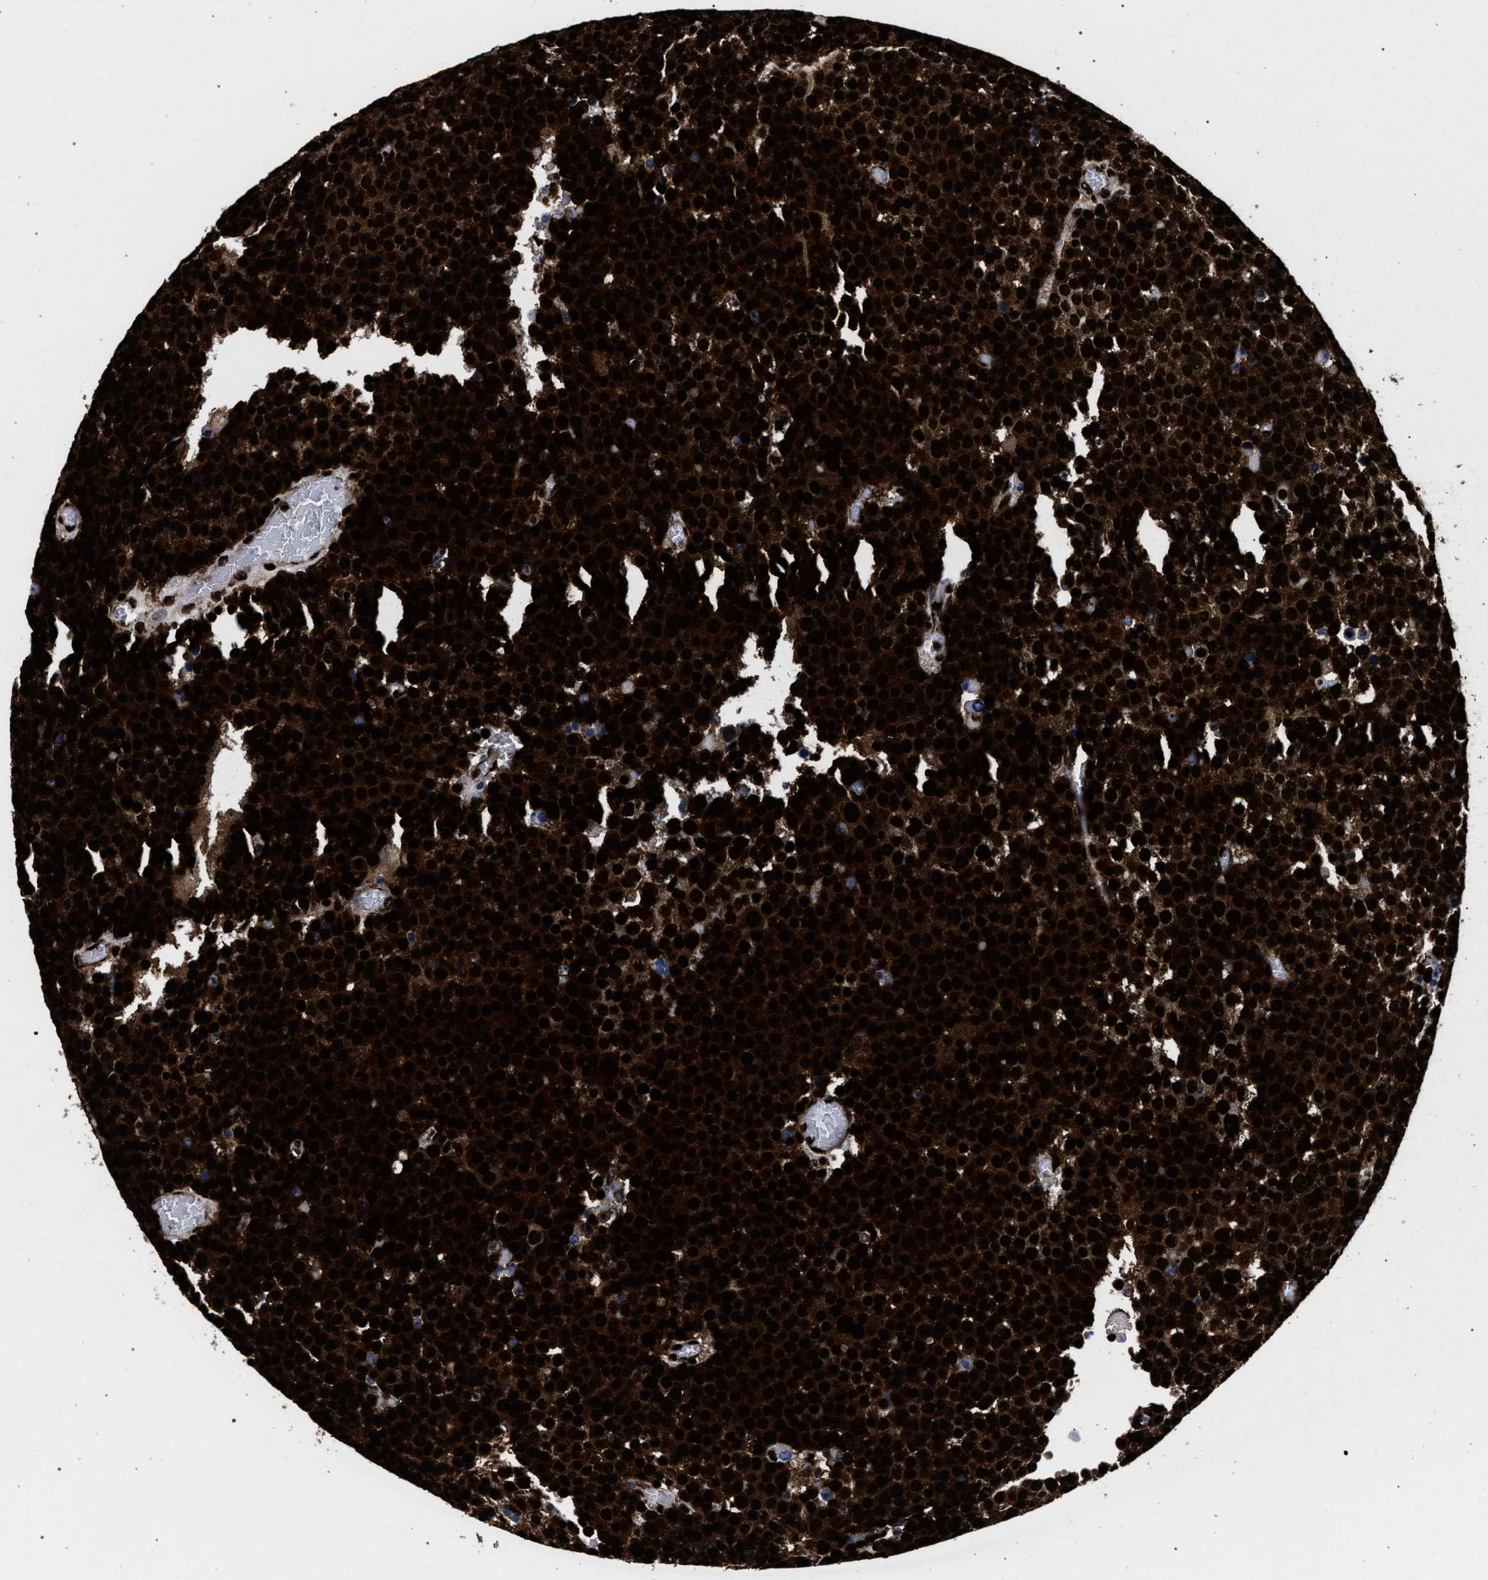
{"staining": {"intensity": "strong", "quantity": ">75%", "location": "cytoplasmic/membranous,nuclear"}, "tissue": "testis cancer", "cell_type": "Tumor cells", "image_type": "cancer", "snomed": [{"axis": "morphology", "description": "Normal tissue, NOS"}, {"axis": "morphology", "description": "Seminoma, NOS"}, {"axis": "topography", "description": "Testis"}], "caption": "This is a histology image of IHC staining of testis cancer (seminoma), which shows strong expression in the cytoplasmic/membranous and nuclear of tumor cells.", "gene": "HNRNPA1", "patient": {"sex": "male", "age": 71}}